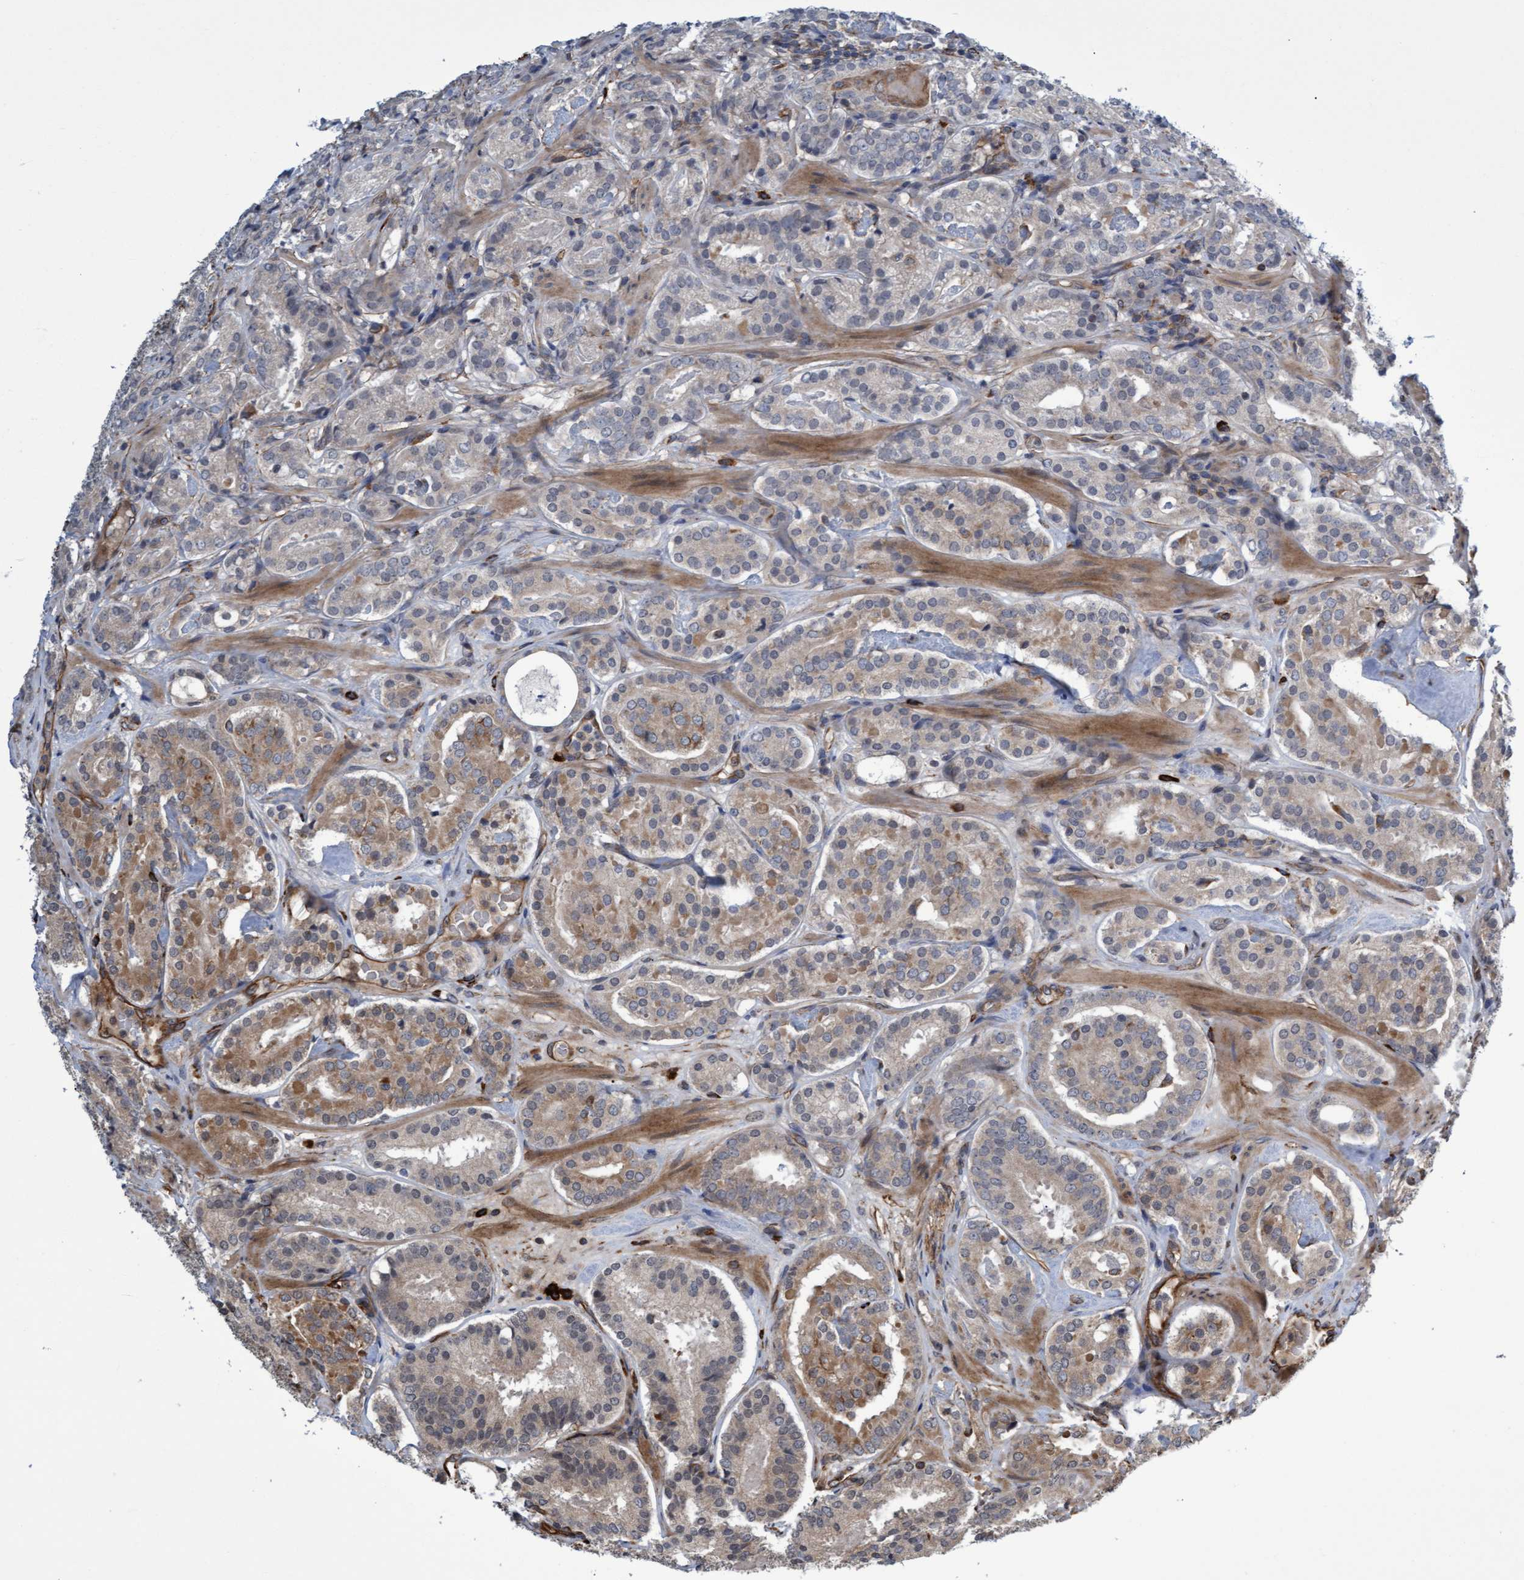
{"staining": {"intensity": "moderate", "quantity": "<25%", "location": "cytoplasmic/membranous"}, "tissue": "prostate cancer", "cell_type": "Tumor cells", "image_type": "cancer", "snomed": [{"axis": "morphology", "description": "Adenocarcinoma, Low grade"}, {"axis": "topography", "description": "Prostate"}], "caption": "High-power microscopy captured an immunohistochemistry (IHC) histopathology image of prostate cancer, revealing moderate cytoplasmic/membranous expression in about <25% of tumor cells. The staining was performed using DAB to visualize the protein expression in brown, while the nuclei were stained in blue with hematoxylin (Magnification: 20x).", "gene": "TNFRSF10B", "patient": {"sex": "male", "age": 69}}